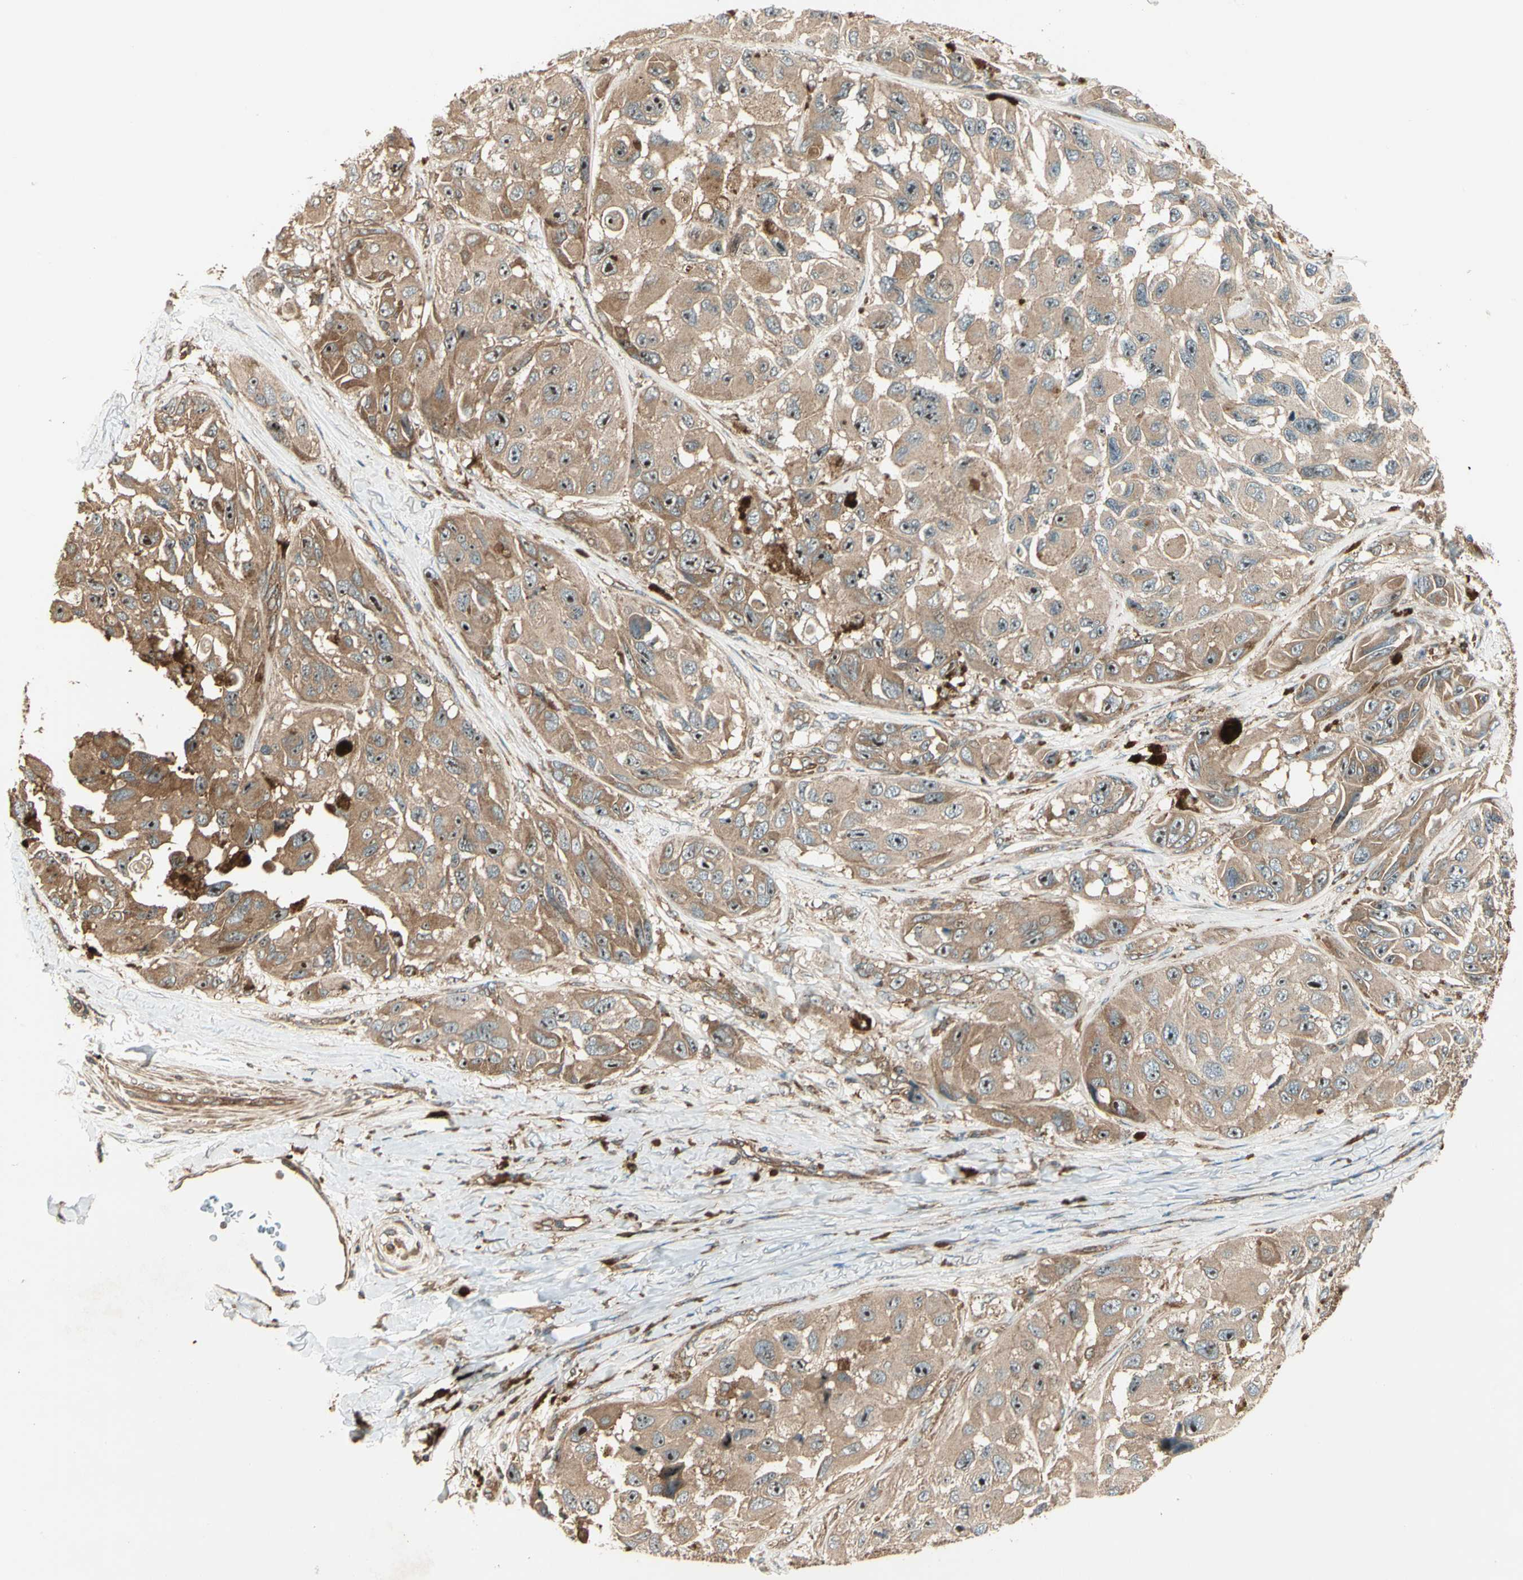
{"staining": {"intensity": "moderate", "quantity": ">75%", "location": "cytoplasmic/membranous"}, "tissue": "melanoma", "cell_type": "Tumor cells", "image_type": "cancer", "snomed": [{"axis": "morphology", "description": "Malignant melanoma, NOS"}, {"axis": "topography", "description": "Skin"}], "caption": "The histopathology image demonstrates staining of melanoma, revealing moderate cytoplasmic/membranous protein expression (brown color) within tumor cells.", "gene": "FKBP15", "patient": {"sex": "female", "age": 73}}